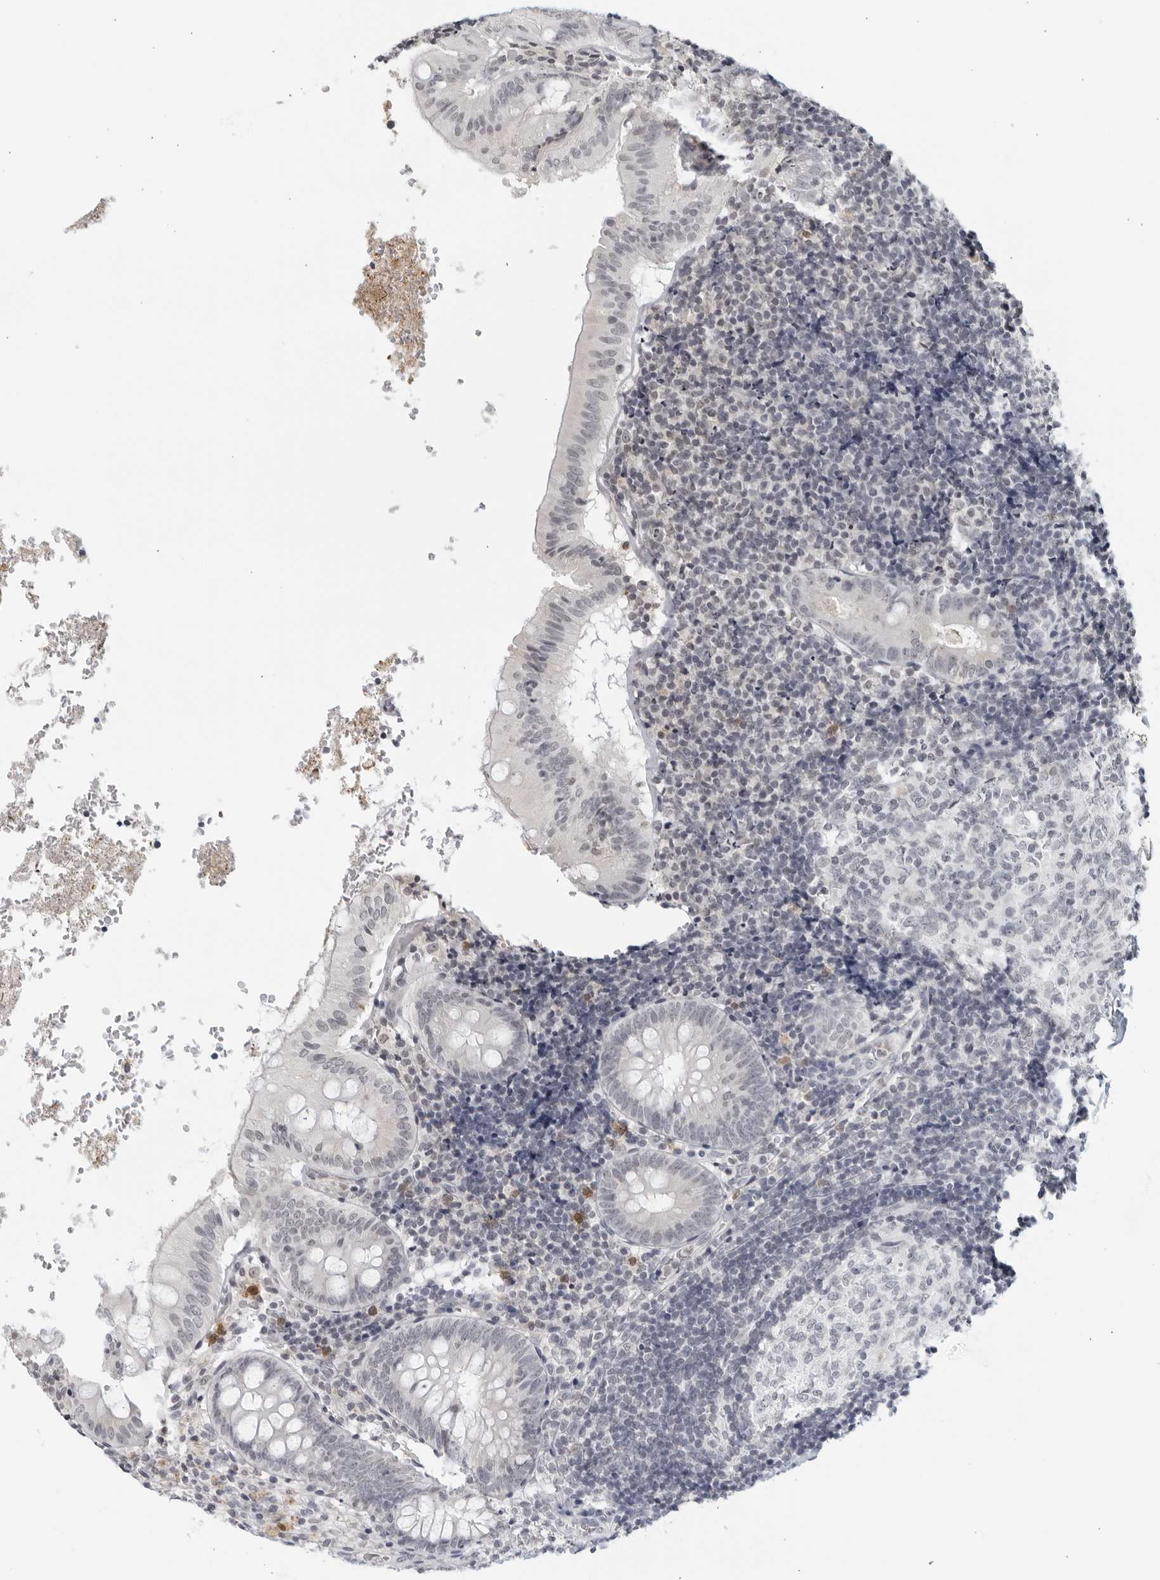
{"staining": {"intensity": "negative", "quantity": "none", "location": "none"}, "tissue": "appendix", "cell_type": "Glandular cells", "image_type": "normal", "snomed": [{"axis": "morphology", "description": "Normal tissue, NOS"}, {"axis": "topography", "description": "Appendix"}], "caption": "Benign appendix was stained to show a protein in brown. There is no significant staining in glandular cells. The staining was performed using DAB to visualize the protein expression in brown, while the nuclei were stained in blue with hematoxylin (Magnification: 20x).", "gene": "RAB11FIP3", "patient": {"sex": "male", "age": 8}}